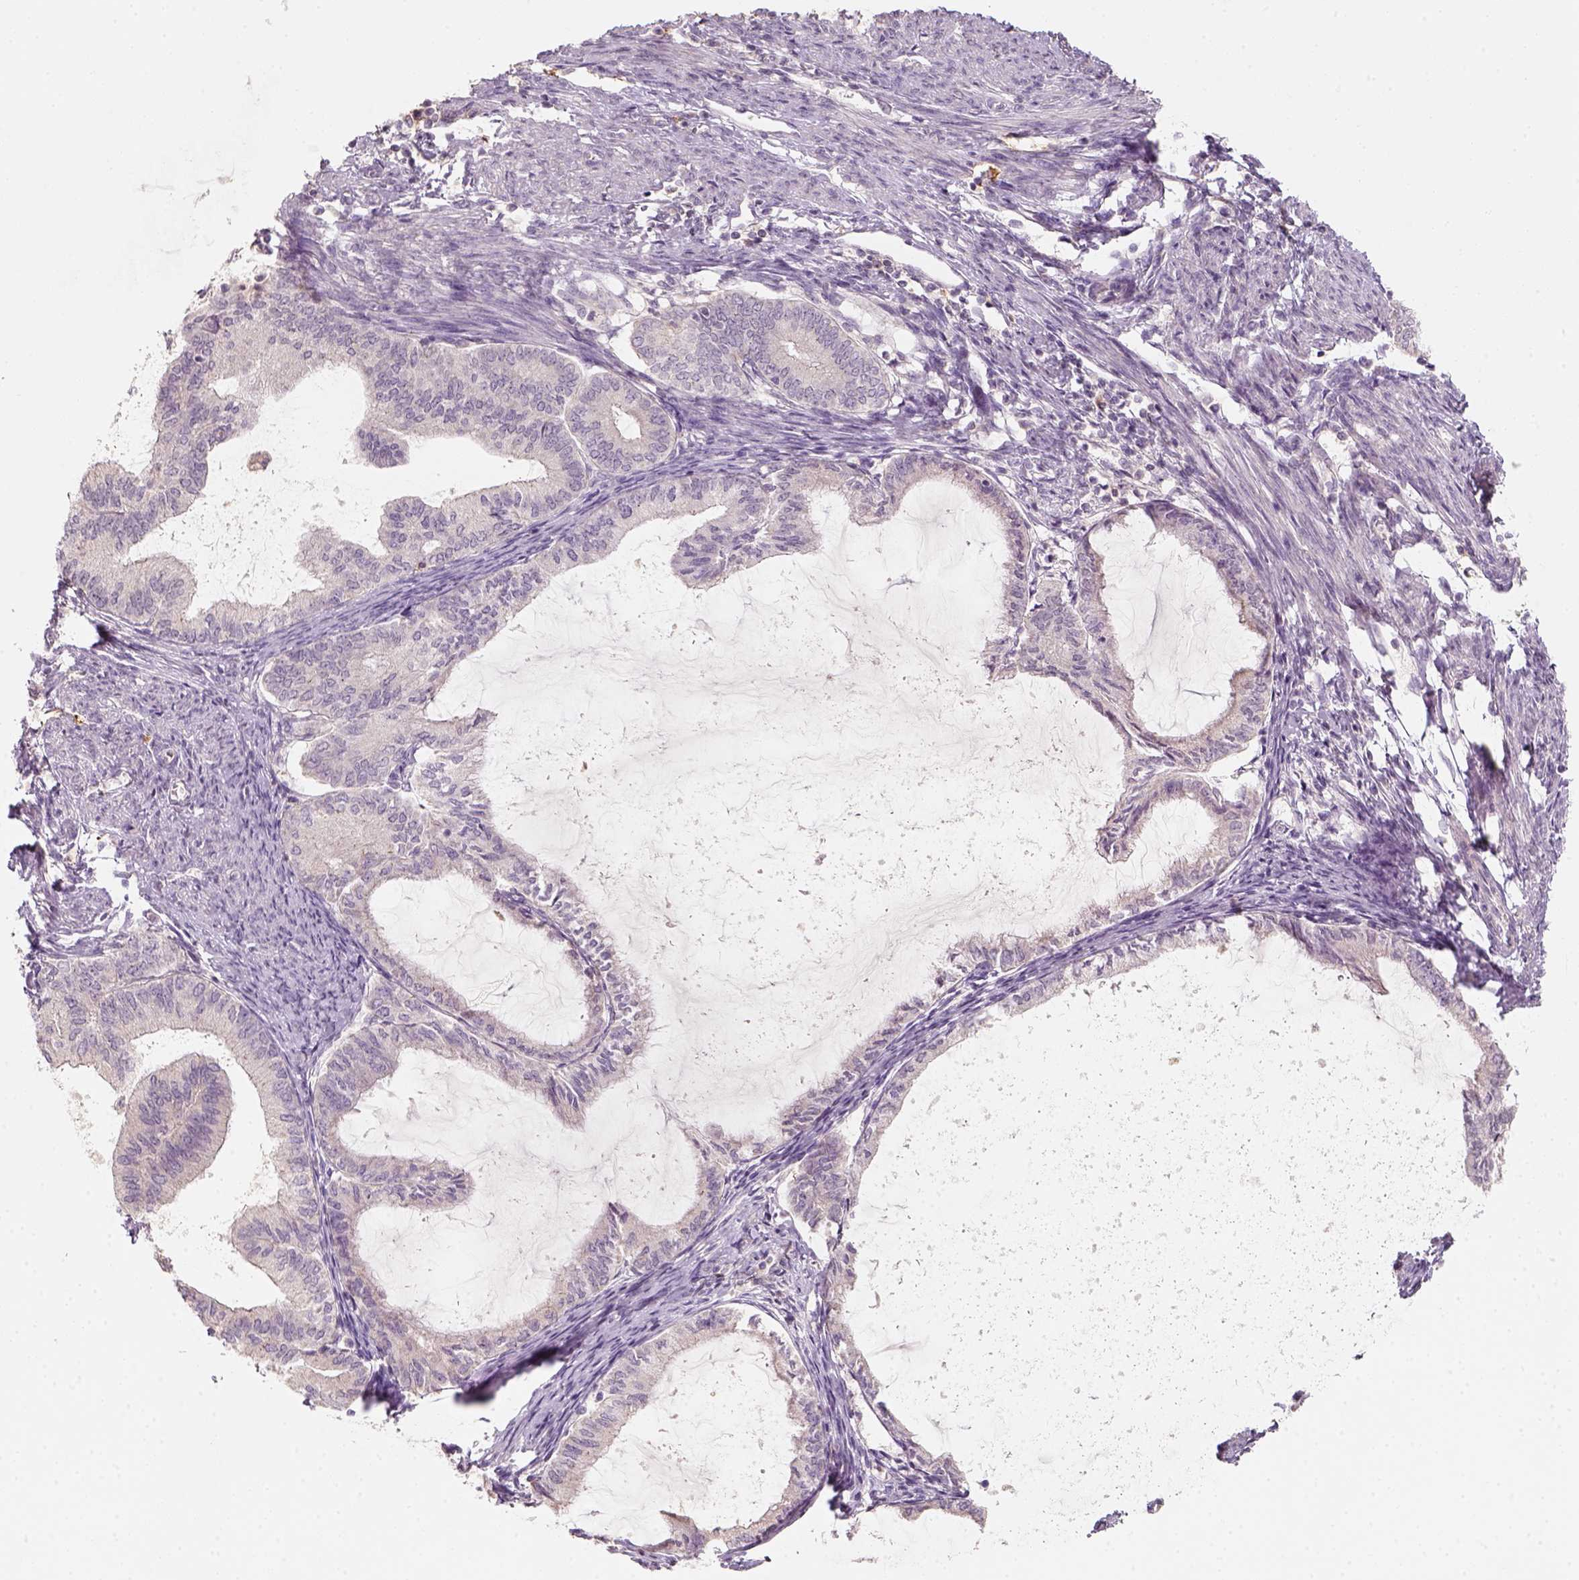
{"staining": {"intensity": "negative", "quantity": "none", "location": "none"}, "tissue": "endometrial cancer", "cell_type": "Tumor cells", "image_type": "cancer", "snomed": [{"axis": "morphology", "description": "Adenocarcinoma, NOS"}, {"axis": "topography", "description": "Endometrium"}], "caption": "Tumor cells show no significant positivity in adenocarcinoma (endometrial).", "gene": "AQP9", "patient": {"sex": "female", "age": 86}}